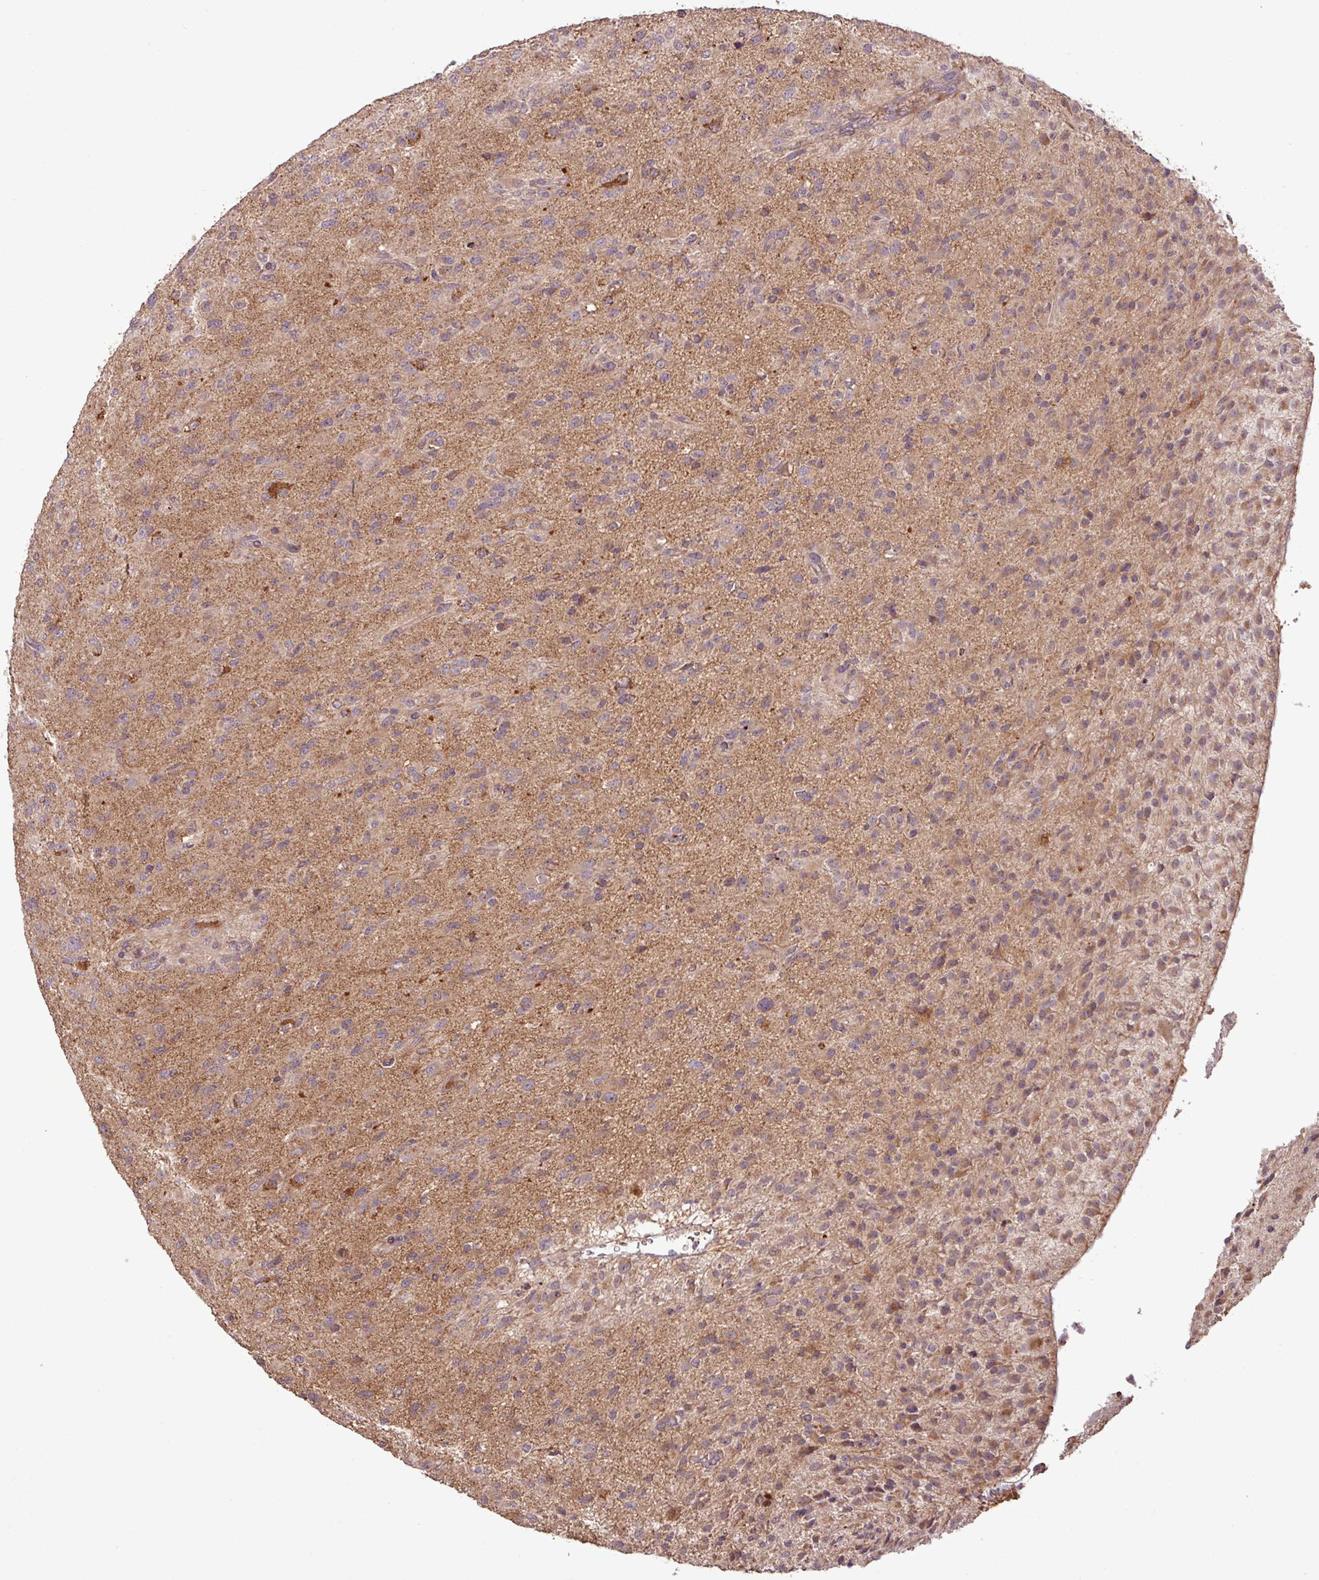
{"staining": {"intensity": "moderate", "quantity": ">75%", "location": "cytoplasmic/membranous"}, "tissue": "glioma", "cell_type": "Tumor cells", "image_type": "cancer", "snomed": [{"axis": "morphology", "description": "Glioma, malignant, Low grade"}, {"axis": "topography", "description": "Brain"}], "caption": "Moderate cytoplasmic/membranous staining is identified in approximately >75% of tumor cells in malignant glioma (low-grade).", "gene": "YPEL3", "patient": {"sex": "male", "age": 65}}